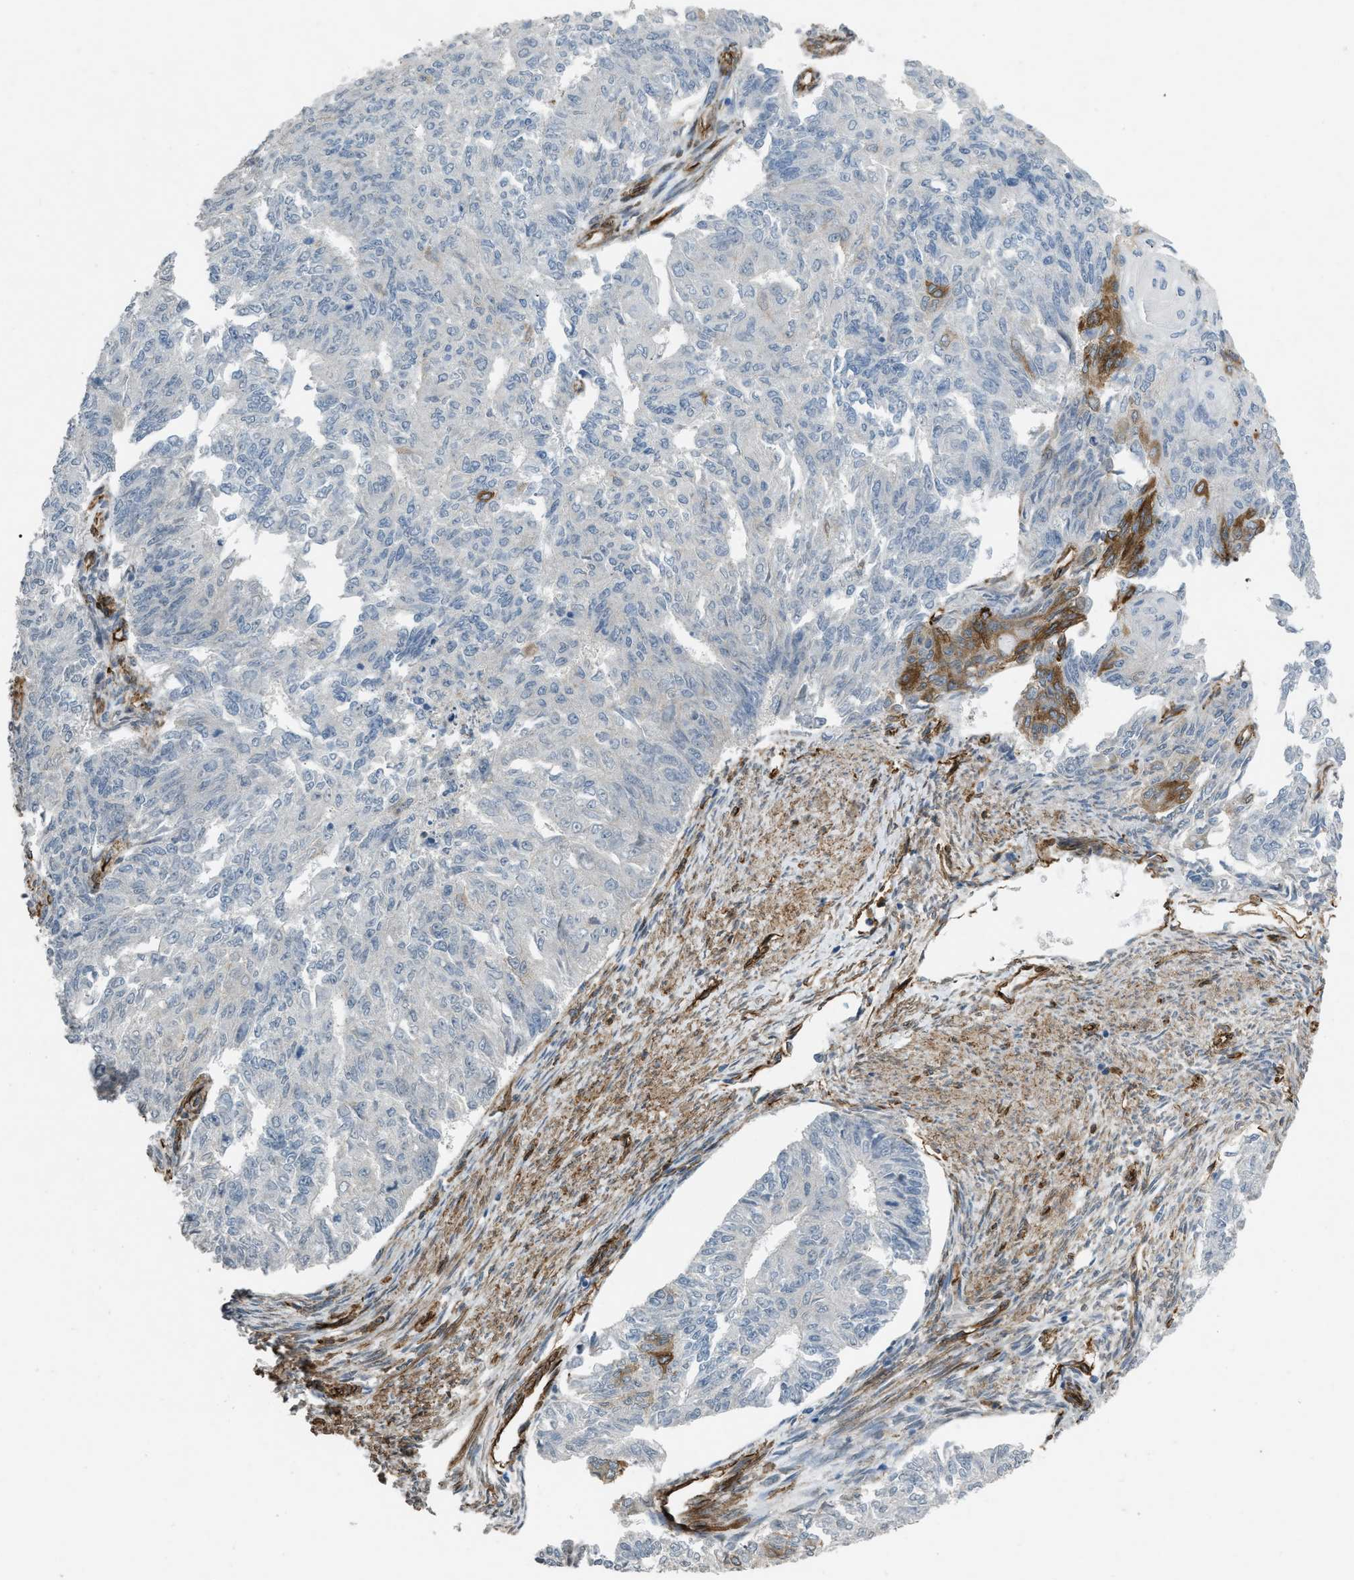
{"staining": {"intensity": "negative", "quantity": "none", "location": "none"}, "tissue": "endometrial cancer", "cell_type": "Tumor cells", "image_type": "cancer", "snomed": [{"axis": "morphology", "description": "Adenocarcinoma, NOS"}, {"axis": "topography", "description": "Endometrium"}], "caption": "Human endometrial cancer stained for a protein using IHC exhibits no positivity in tumor cells.", "gene": "NMB", "patient": {"sex": "female", "age": 32}}